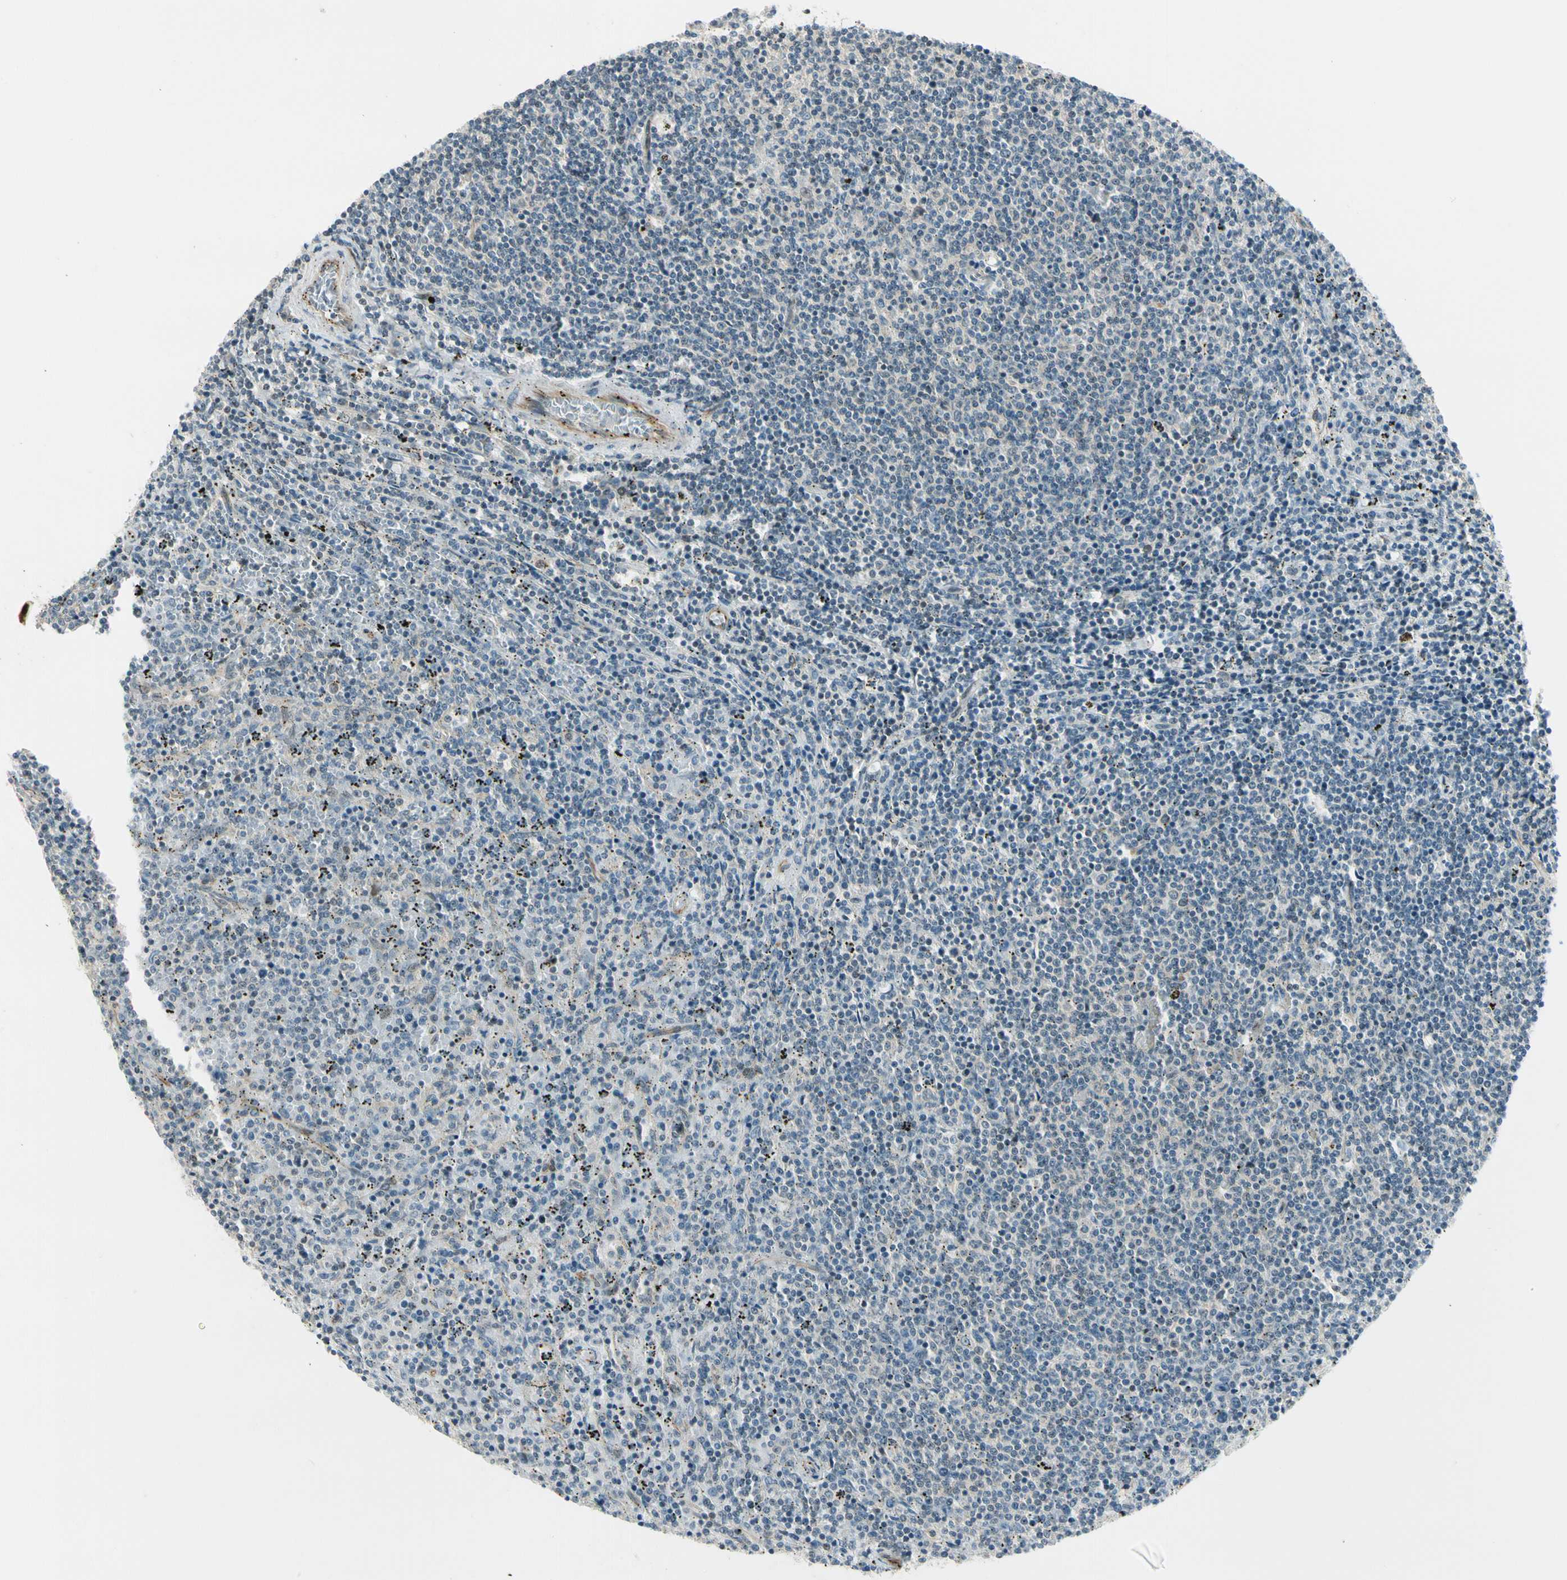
{"staining": {"intensity": "negative", "quantity": "none", "location": "none"}, "tissue": "lymphoma", "cell_type": "Tumor cells", "image_type": "cancer", "snomed": [{"axis": "morphology", "description": "Malignant lymphoma, non-Hodgkin's type, Low grade"}, {"axis": "topography", "description": "Spleen"}], "caption": "Immunohistochemistry (IHC) micrograph of neoplastic tissue: human lymphoma stained with DAB demonstrates no significant protein positivity in tumor cells.", "gene": "SVBP", "patient": {"sex": "female", "age": 50}}